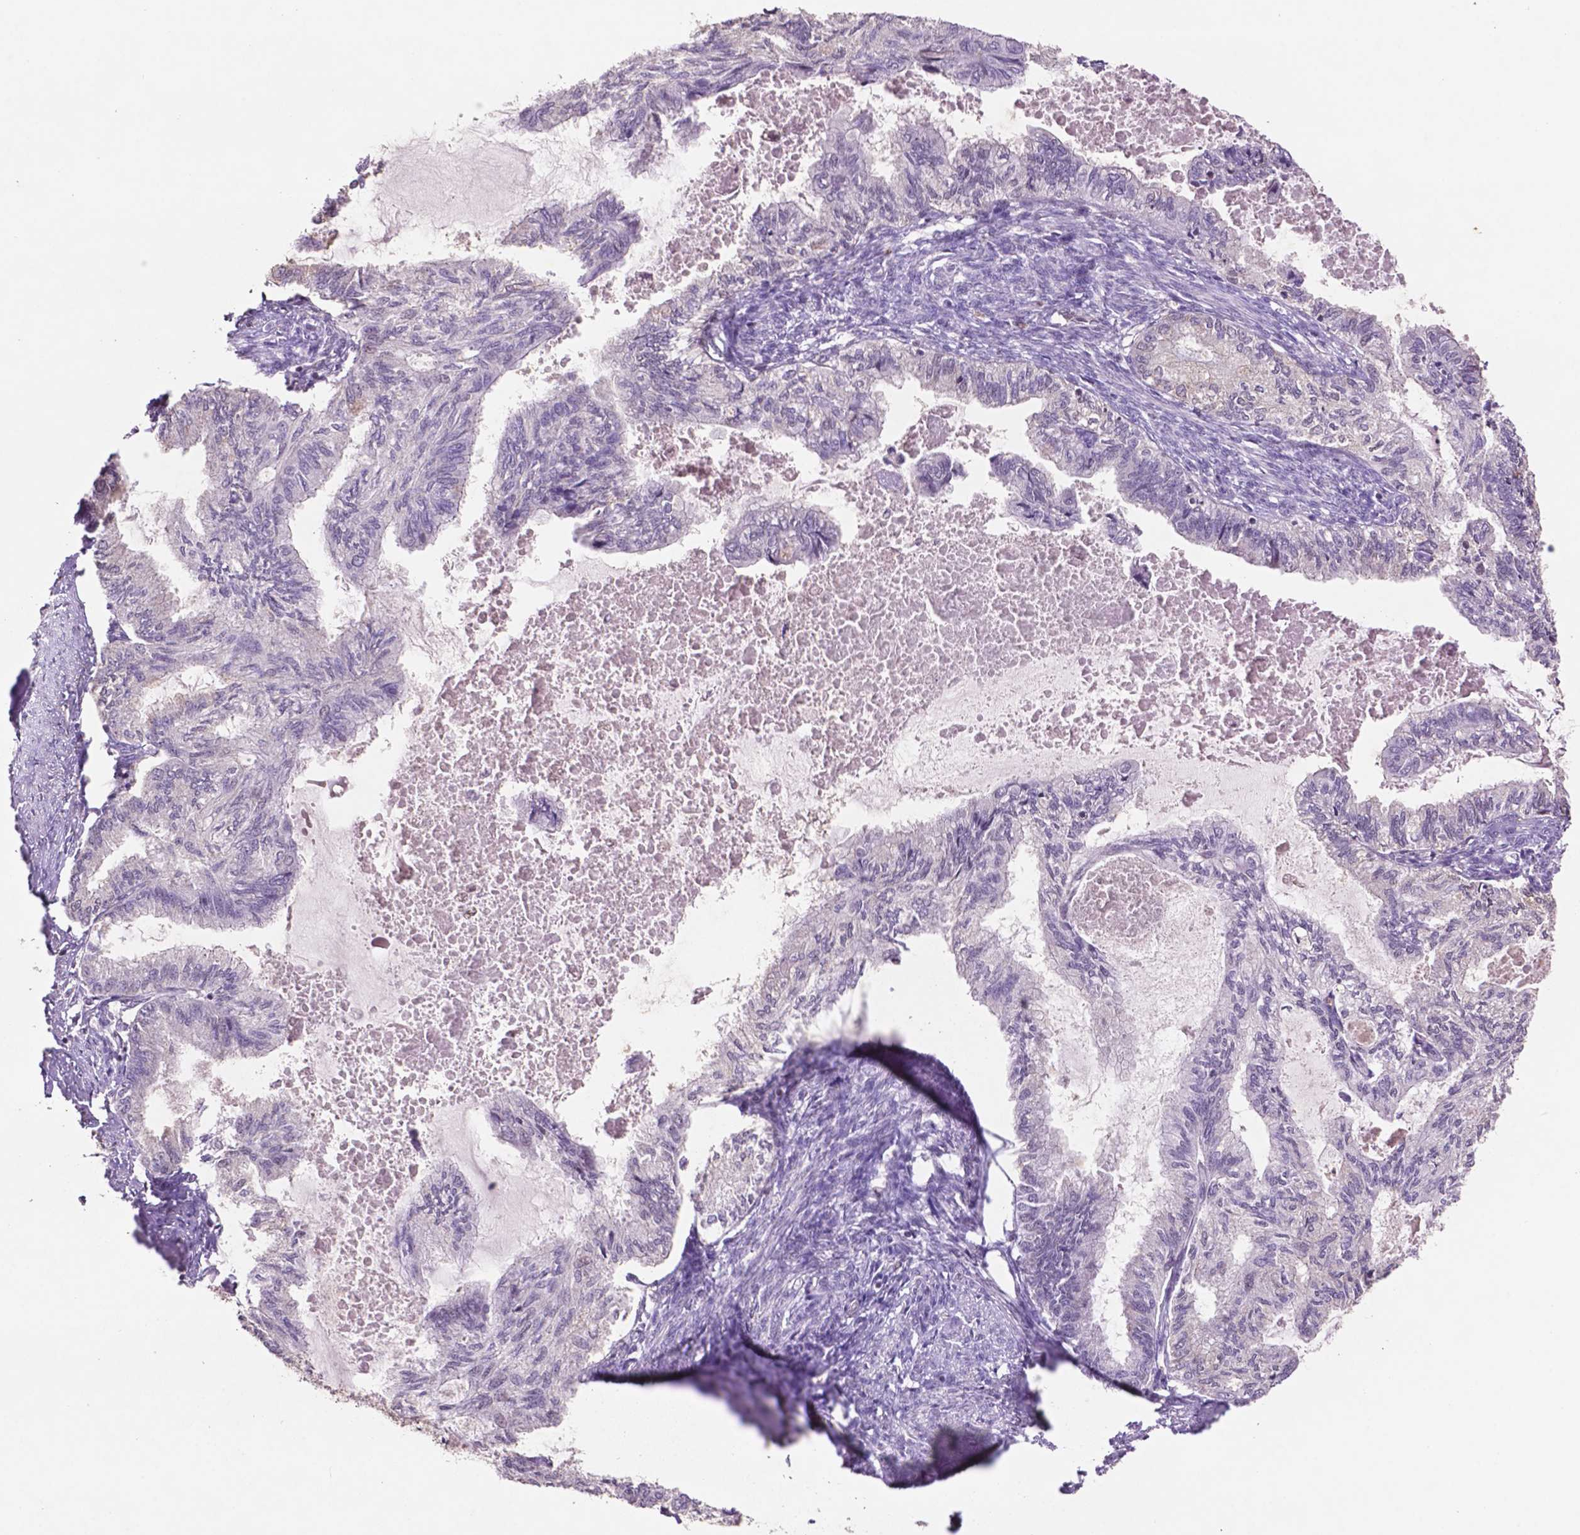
{"staining": {"intensity": "negative", "quantity": "none", "location": "none"}, "tissue": "endometrial cancer", "cell_type": "Tumor cells", "image_type": "cancer", "snomed": [{"axis": "morphology", "description": "Adenocarcinoma, NOS"}, {"axis": "topography", "description": "Endometrium"}], "caption": "IHC of adenocarcinoma (endometrial) reveals no positivity in tumor cells.", "gene": "GLRX", "patient": {"sex": "female", "age": 86}}